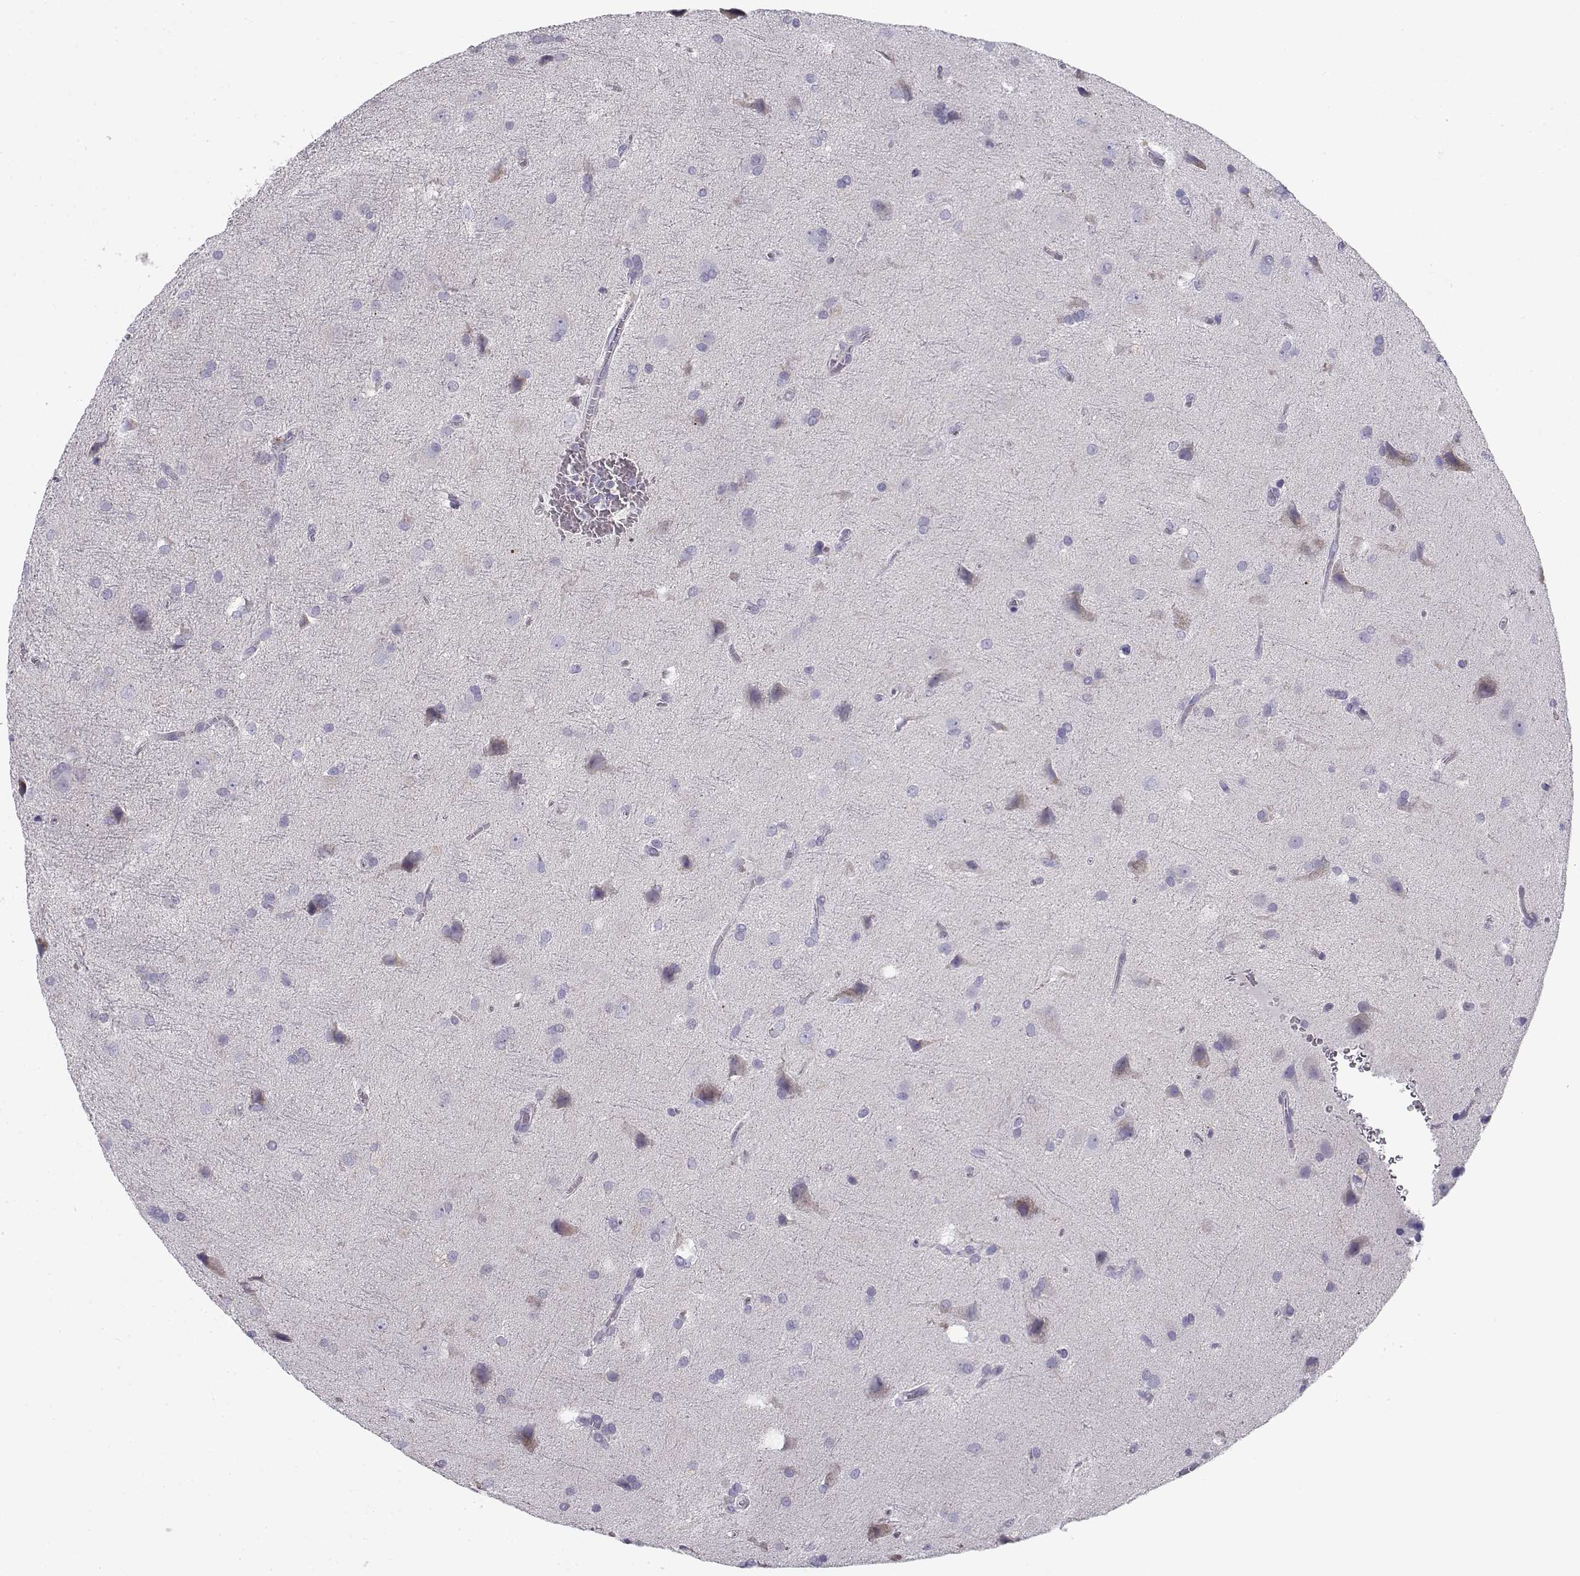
{"staining": {"intensity": "negative", "quantity": "none", "location": "none"}, "tissue": "glioma", "cell_type": "Tumor cells", "image_type": "cancer", "snomed": [{"axis": "morphology", "description": "Glioma, malignant, Low grade"}, {"axis": "topography", "description": "Brain"}], "caption": "Tumor cells are negative for brown protein staining in malignant low-grade glioma.", "gene": "CREB3L3", "patient": {"sex": "male", "age": 58}}